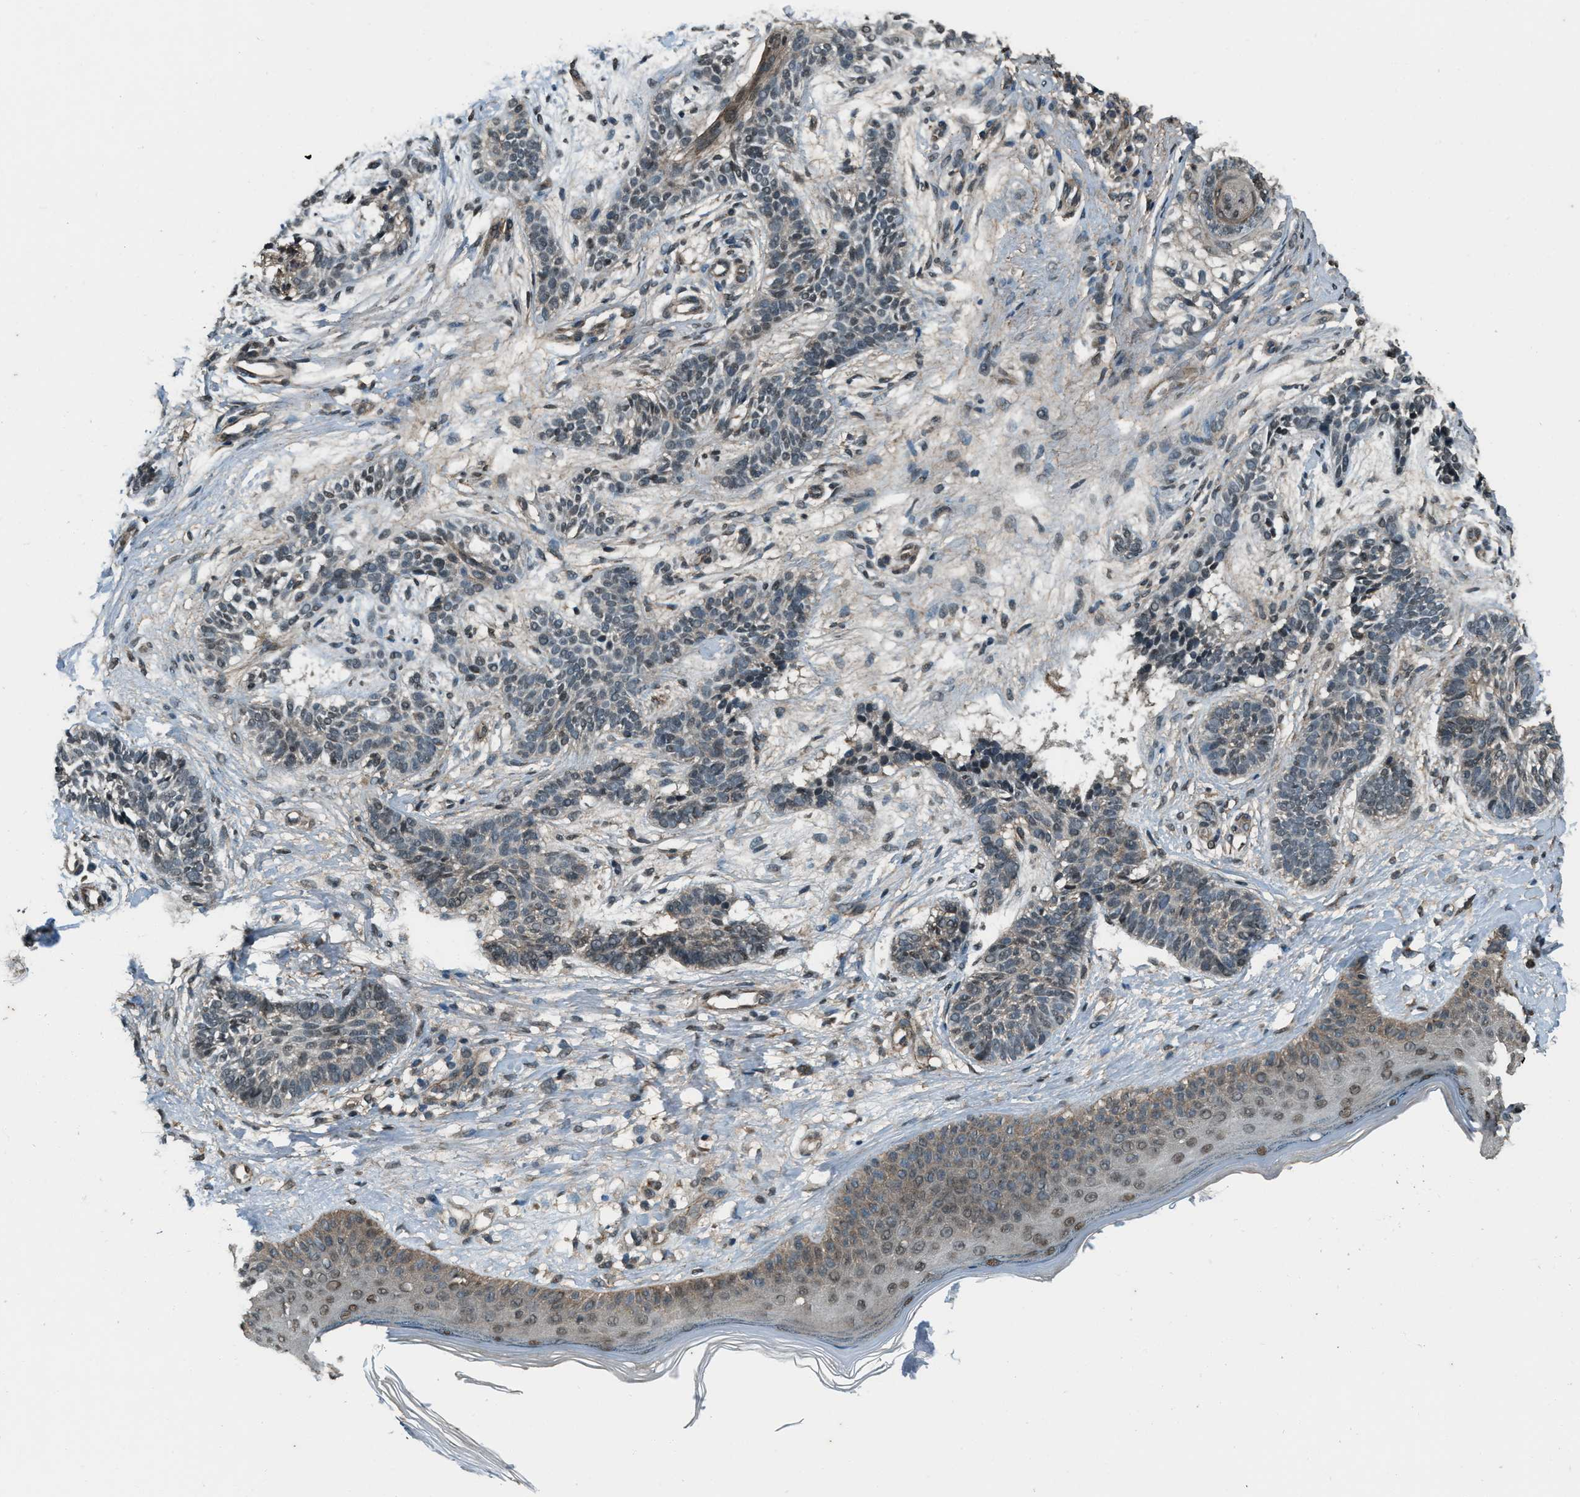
{"staining": {"intensity": "weak", "quantity": "<25%", "location": "cytoplasmic/membranous"}, "tissue": "skin cancer", "cell_type": "Tumor cells", "image_type": "cancer", "snomed": [{"axis": "morphology", "description": "Normal tissue, NOS"}, {"axis": "morphology", "description": "Basal cell carcinoma"}, {"axis": "topography", "description": "Skin"}], "caption": "Skin cancer was stained to show a protein in brown. There is no significant staining in tumor cells. The staining was performed using DAB to visualize the protein expression in brown, while the nuclei were stained in blue with hematoxylin (Magnification: 20x).", "gene": "SVIL", "patient": {"sex": "male", "age": 63}}